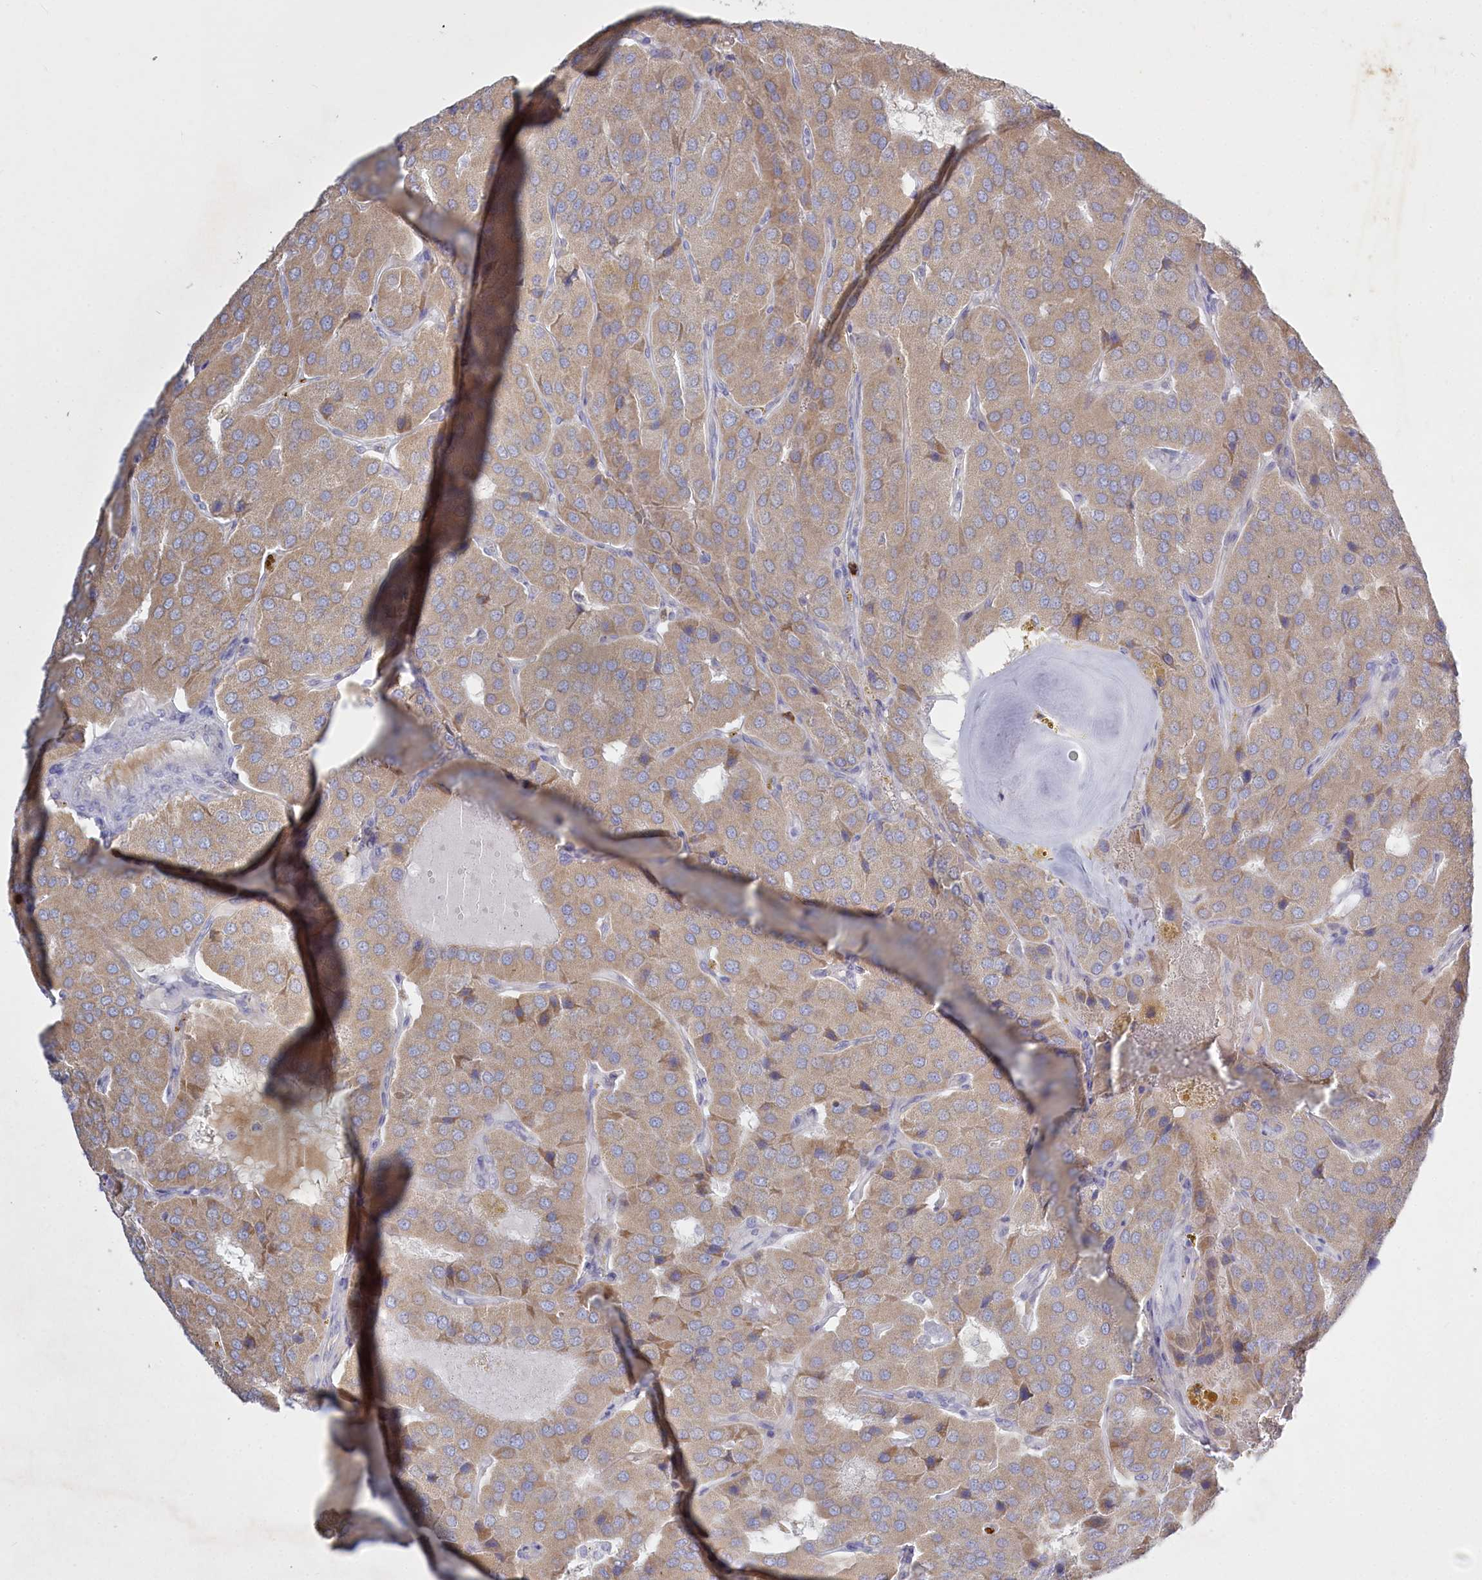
{"staining": {"intensity": "weak", "quantity": ">75%", "location": "cytoplasmic/membranous"}, "tissue": "parathyroid gland", "cell_type": "Glandular cells", "image_type": "normal", "snomed": [{"axis": "morphology", "description": "Normal tissue, NOS"}, {"axis": "morphology", "description": "Adenoma, NOS"}, {"axis": "topography", "description": "Parathyroid gland"}], "caption": "Immunohistochemistry (IHC) (DAB (3,3'-diaminobenzidine)) staining of normal parathyroid gland demonstrates weak cytoplasmic/membranous protein expression in approximately >75% of glandular cells. The staining is performed using DAB brown chromogen to label protein expression. The nuclei are counter-stained blue using hematoxylin.", "gene": "ABITRAM", "patient": {"sex": "female", "age": 86}}